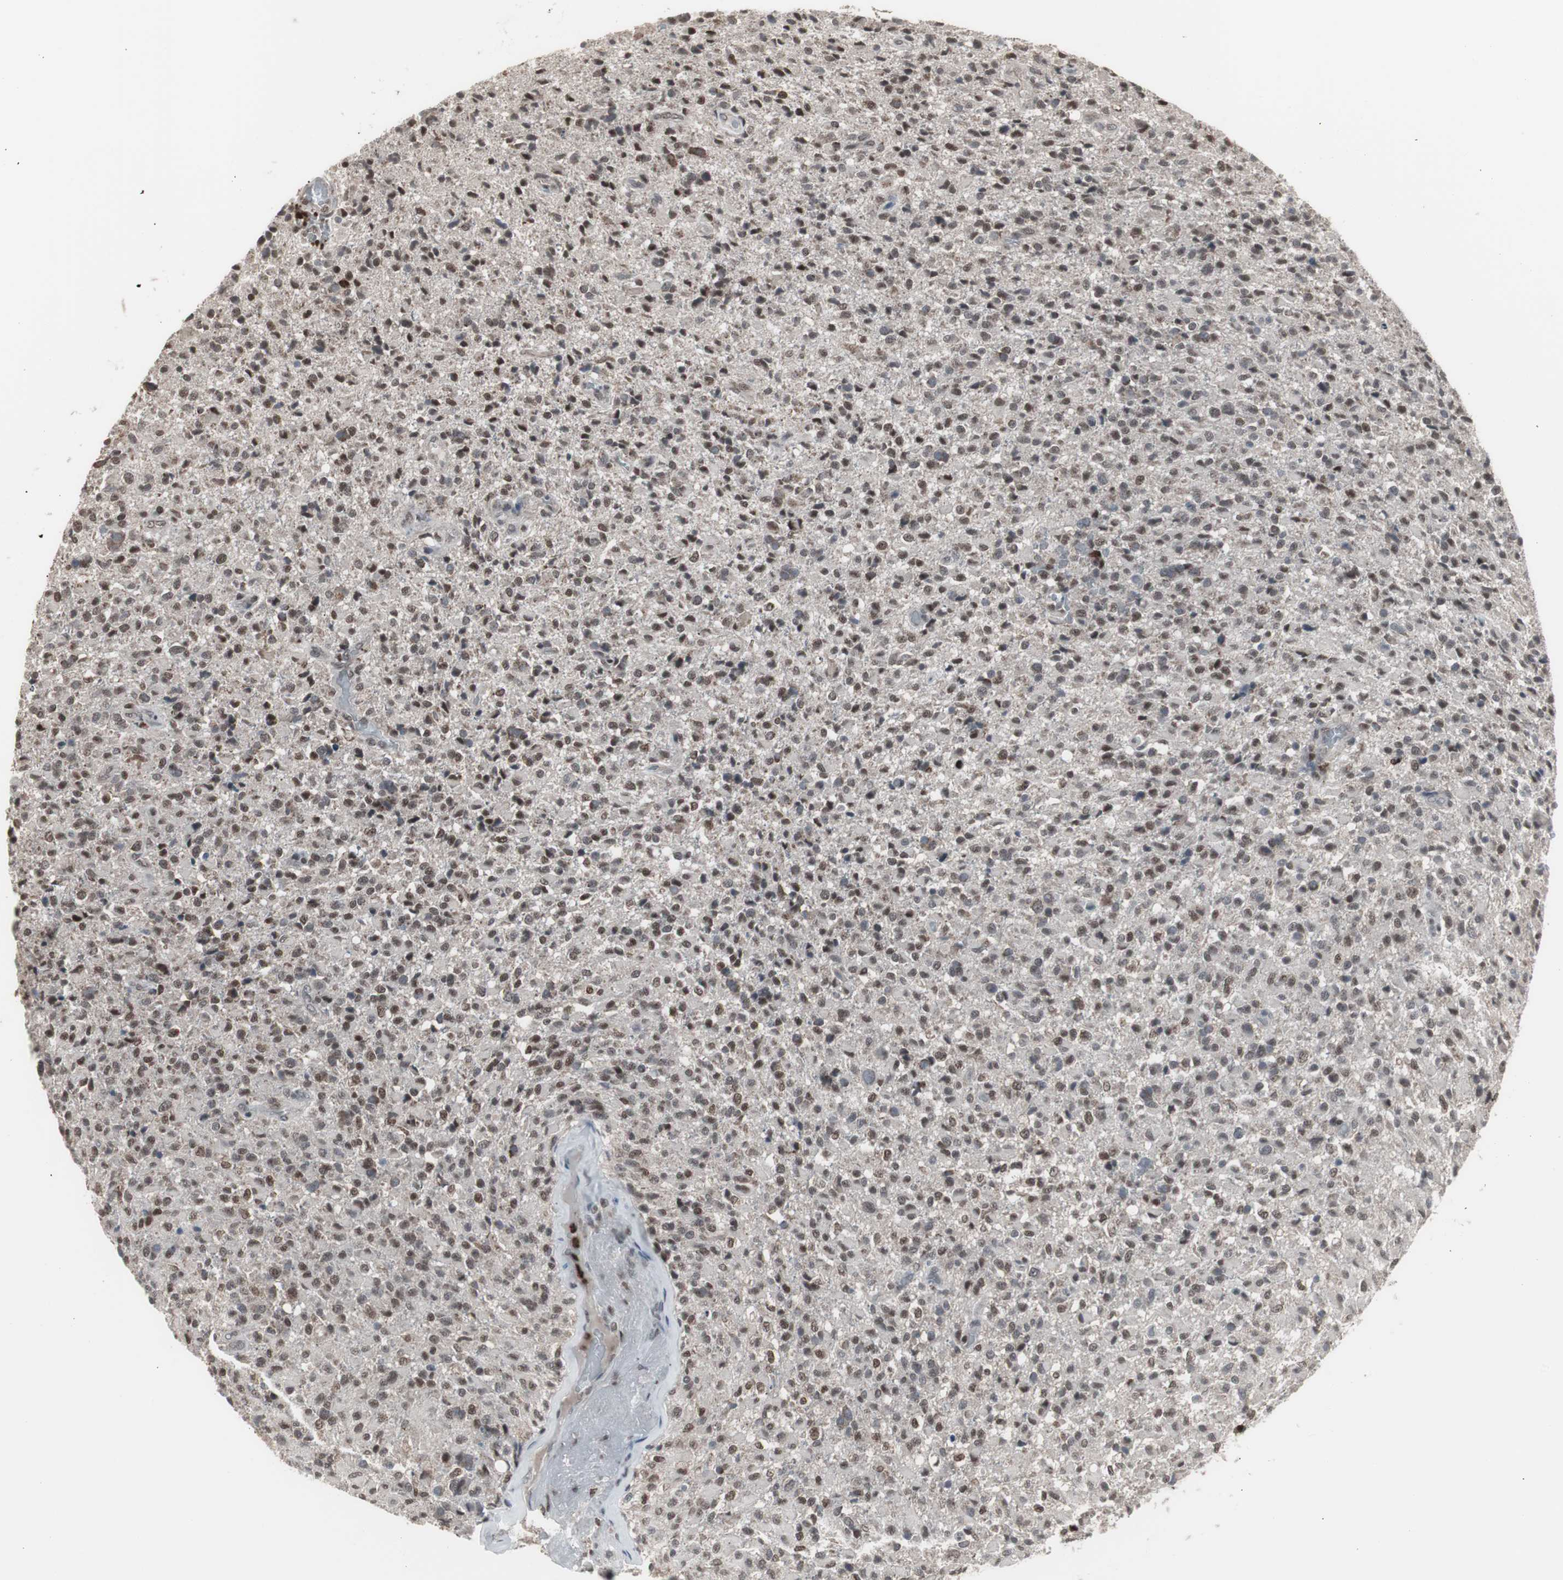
{"staining": {"intensity": "moderate", "quantity": "25%-75%", "location": "nuclear"}, "tissue": "glioma", "cell_type": "Tumor cells", "image_type": "cancer", "snomed": [{"axis": "morphology", "description": "Glioma, malignant, High grade"}, {"axis": "topography", "description": "Brain"}], "caption": "This is an image of immunohistochemistry staining of malignant high-grade glioma, which shows moderate positivity in the nuclear of tumor cells.", "gene": "RXRA", "patient": {"sex": "male", "age": 71}}